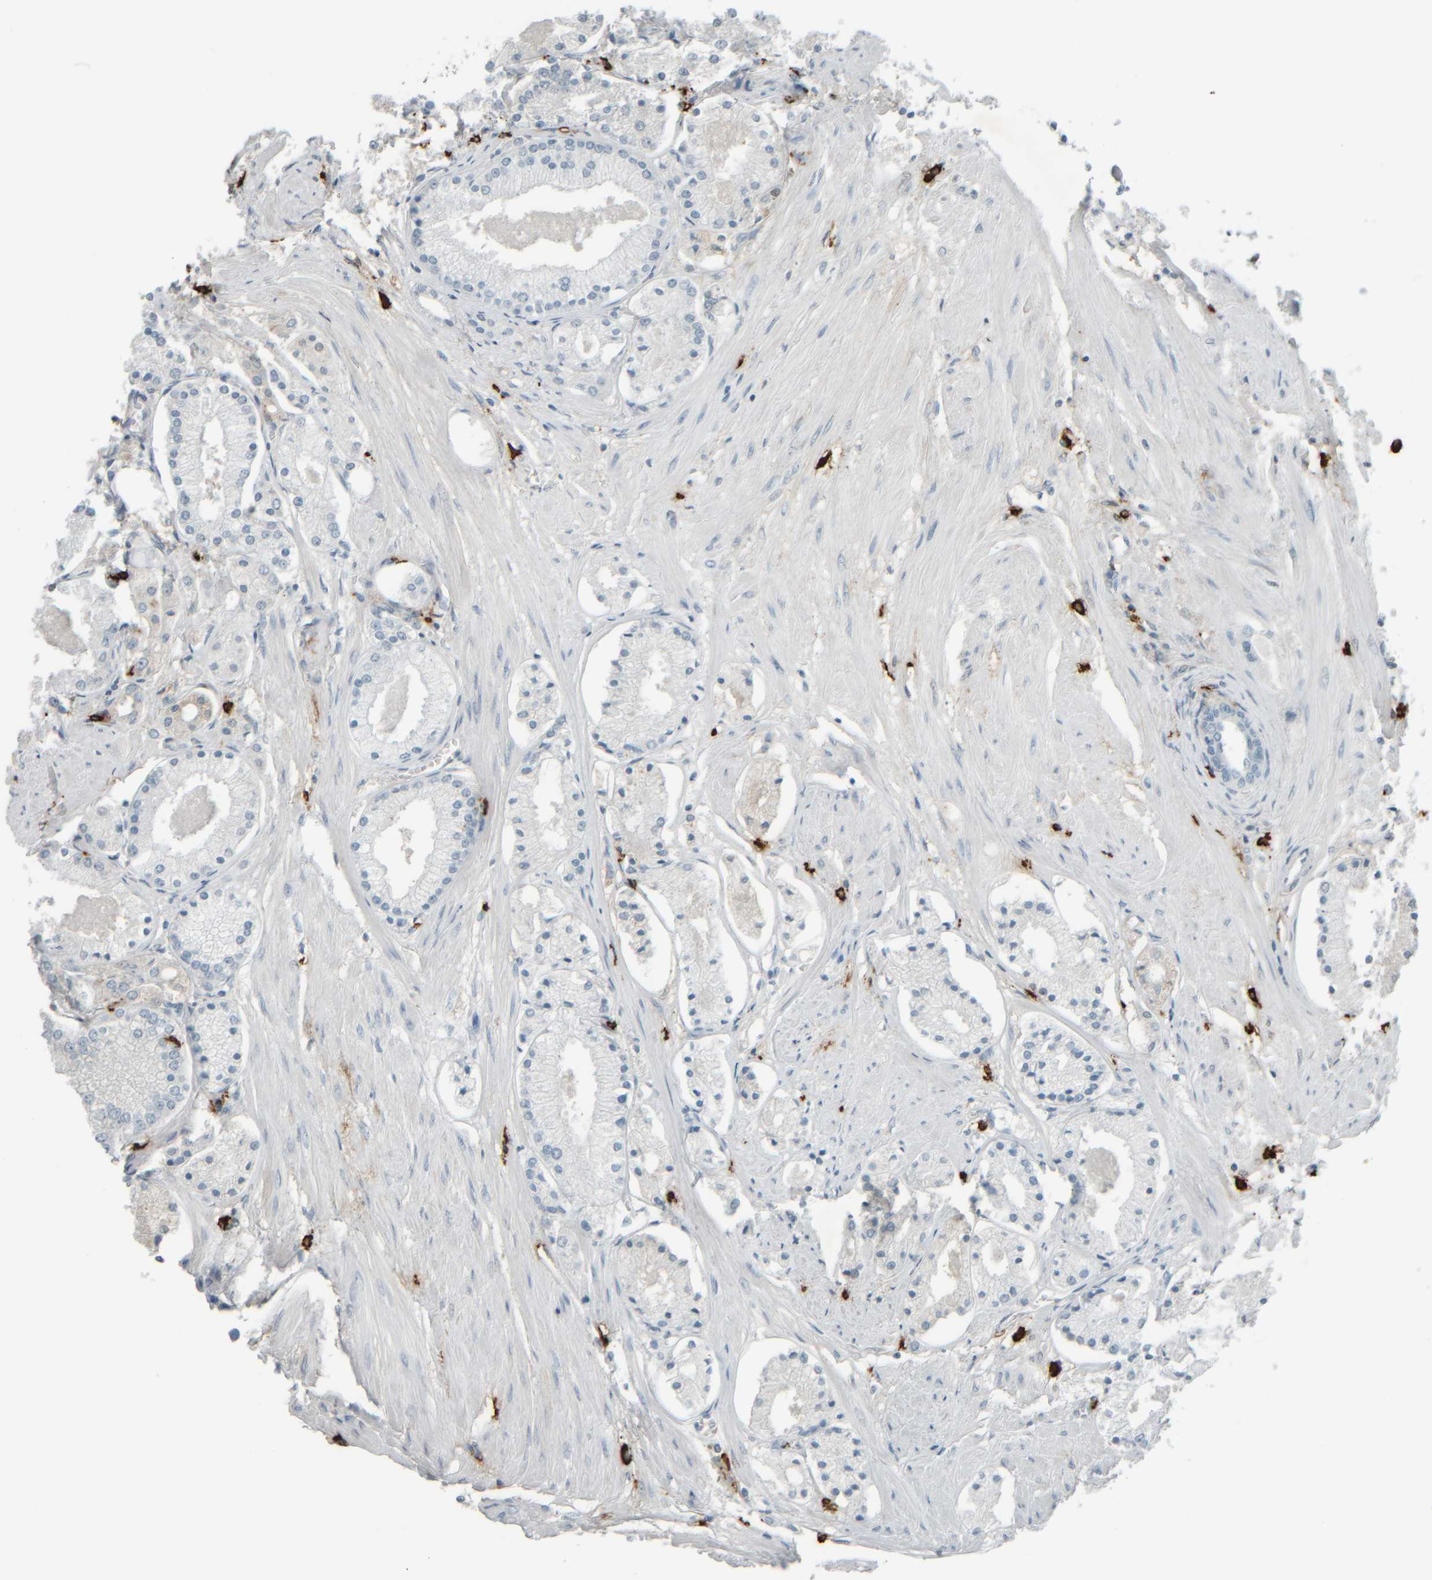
{"staining": {"intensity": "negative", "quantity": "none", "location": "none"}, "tissue": "prostate cancer", "cell_type": "Tumor cells", "image_type": "cancer", "snomed": [{"axis": "morphology", "description": "Adenocarcinoma, High grade"}, {"axis": "topography", "description": "Prostate"}], "caption": "Immunohistochemistry (IHC) histopathology image of human adenocarcinoma (high-grade) (prostate) stained for a protein (brown), which displays no positivity in tumor cells. (Stains: DAB (3,3'-diaminobenzidine) immunohistochemistry with hematoxylin counter stain, Microscopy: brightfield microscopy at high magnification).", "gene": "TPSAB1", "patient": {"sex": "male", "age": 66}}